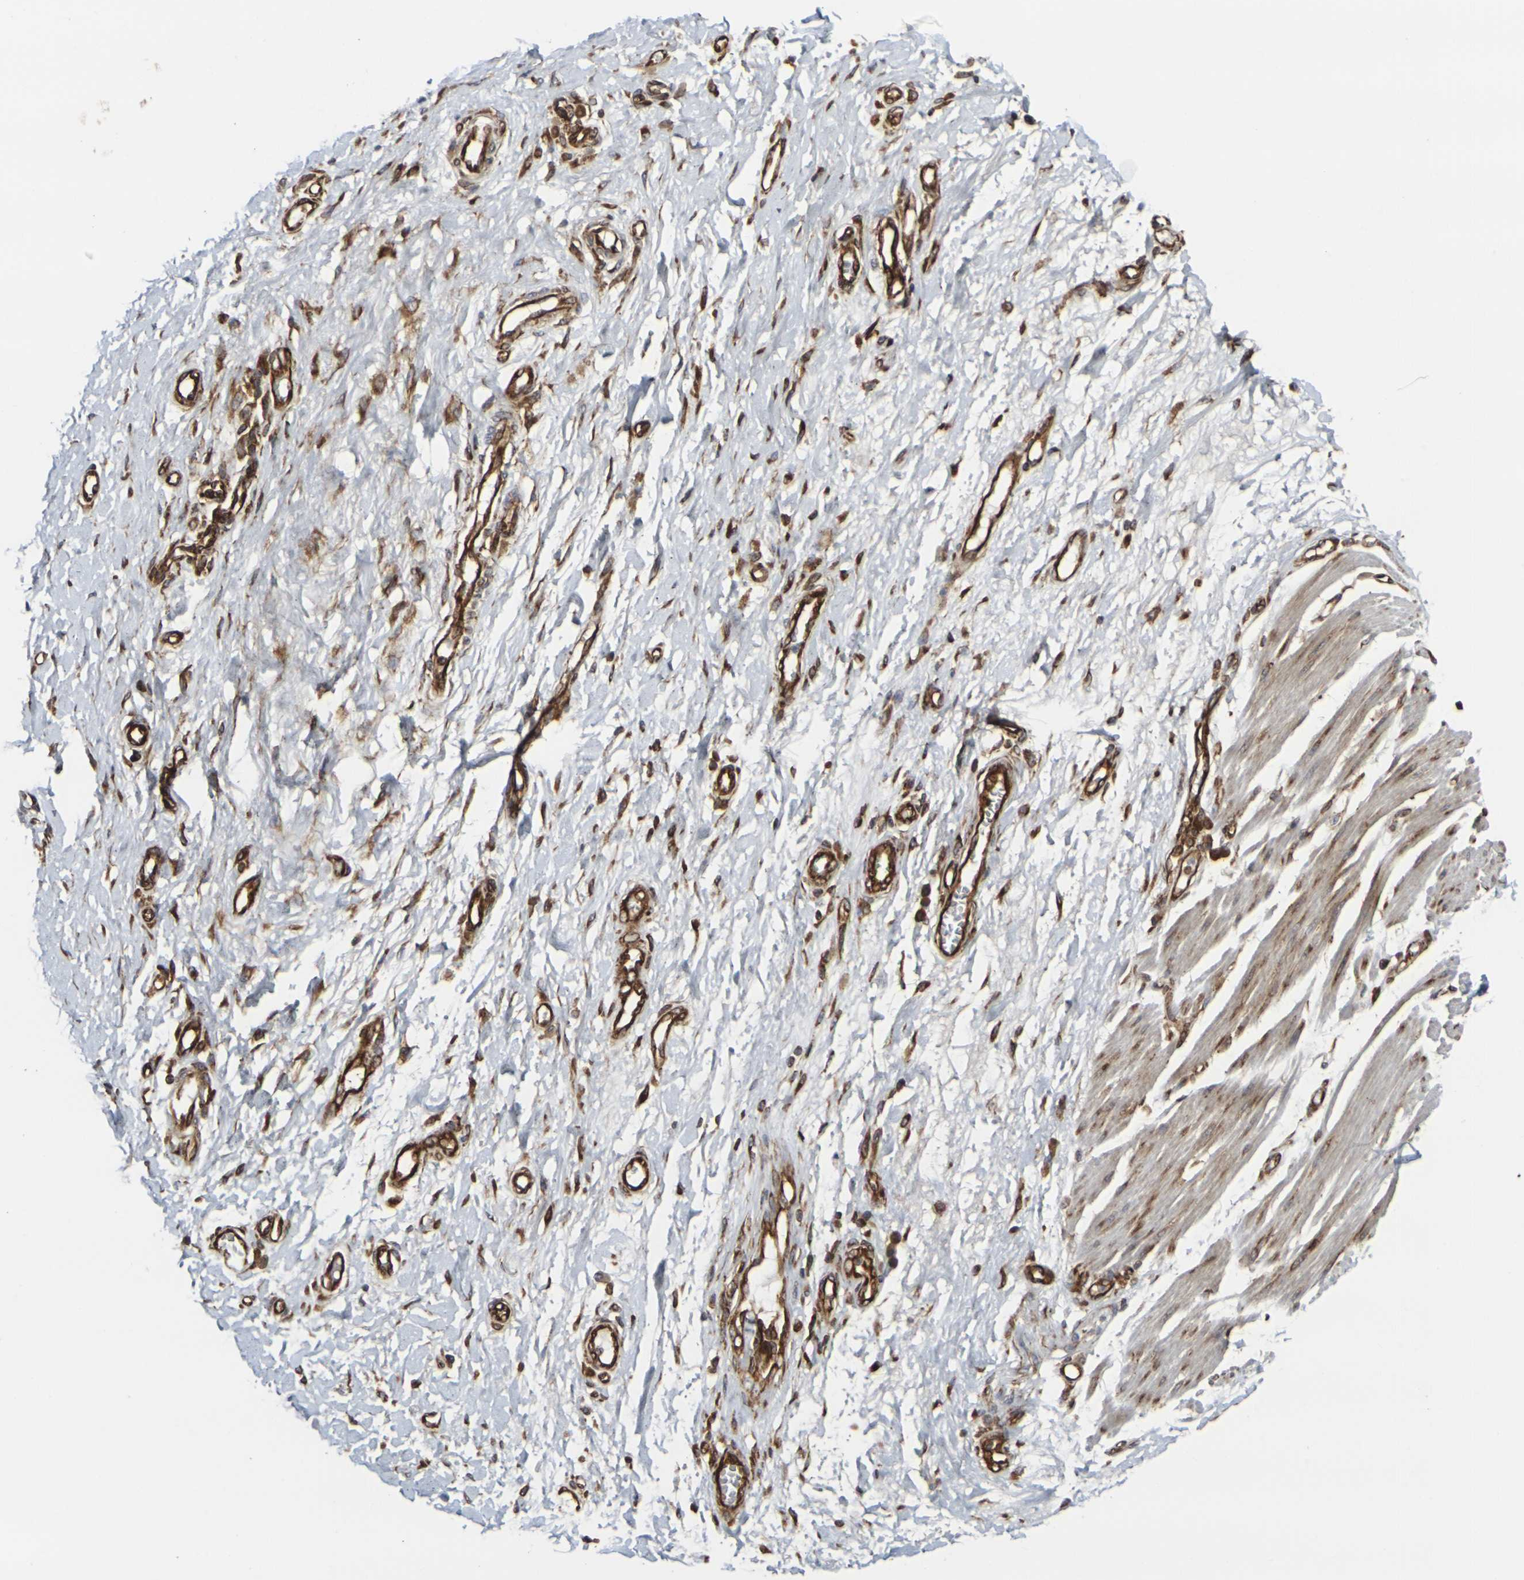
{"staining": {"intensity": "moderate", "quantity": ">75%", "location": "cytoplasmic/membranous"}, "tissue": "adipose tissue", "cell_type": "Adipocytes", "image_type": "normal", "snomed": [{"axis": "morphology", "description": "Normal tissue, NOS"}, {"axis": "morphology", "description": "Adenocarcinoma, NOS"}, {"axis": "topography", "description": "Esophagus"}], "caption": "IHC of benign human adipose tissue shows medium levels of moderate cytoplasmic/membranous positivity in about >75% of adipocytes. The protein is shown in brown color, while the nuclei are stained blue.", "gene": "MARCHF2", "patient": {"sex": "male", "age": 62}}